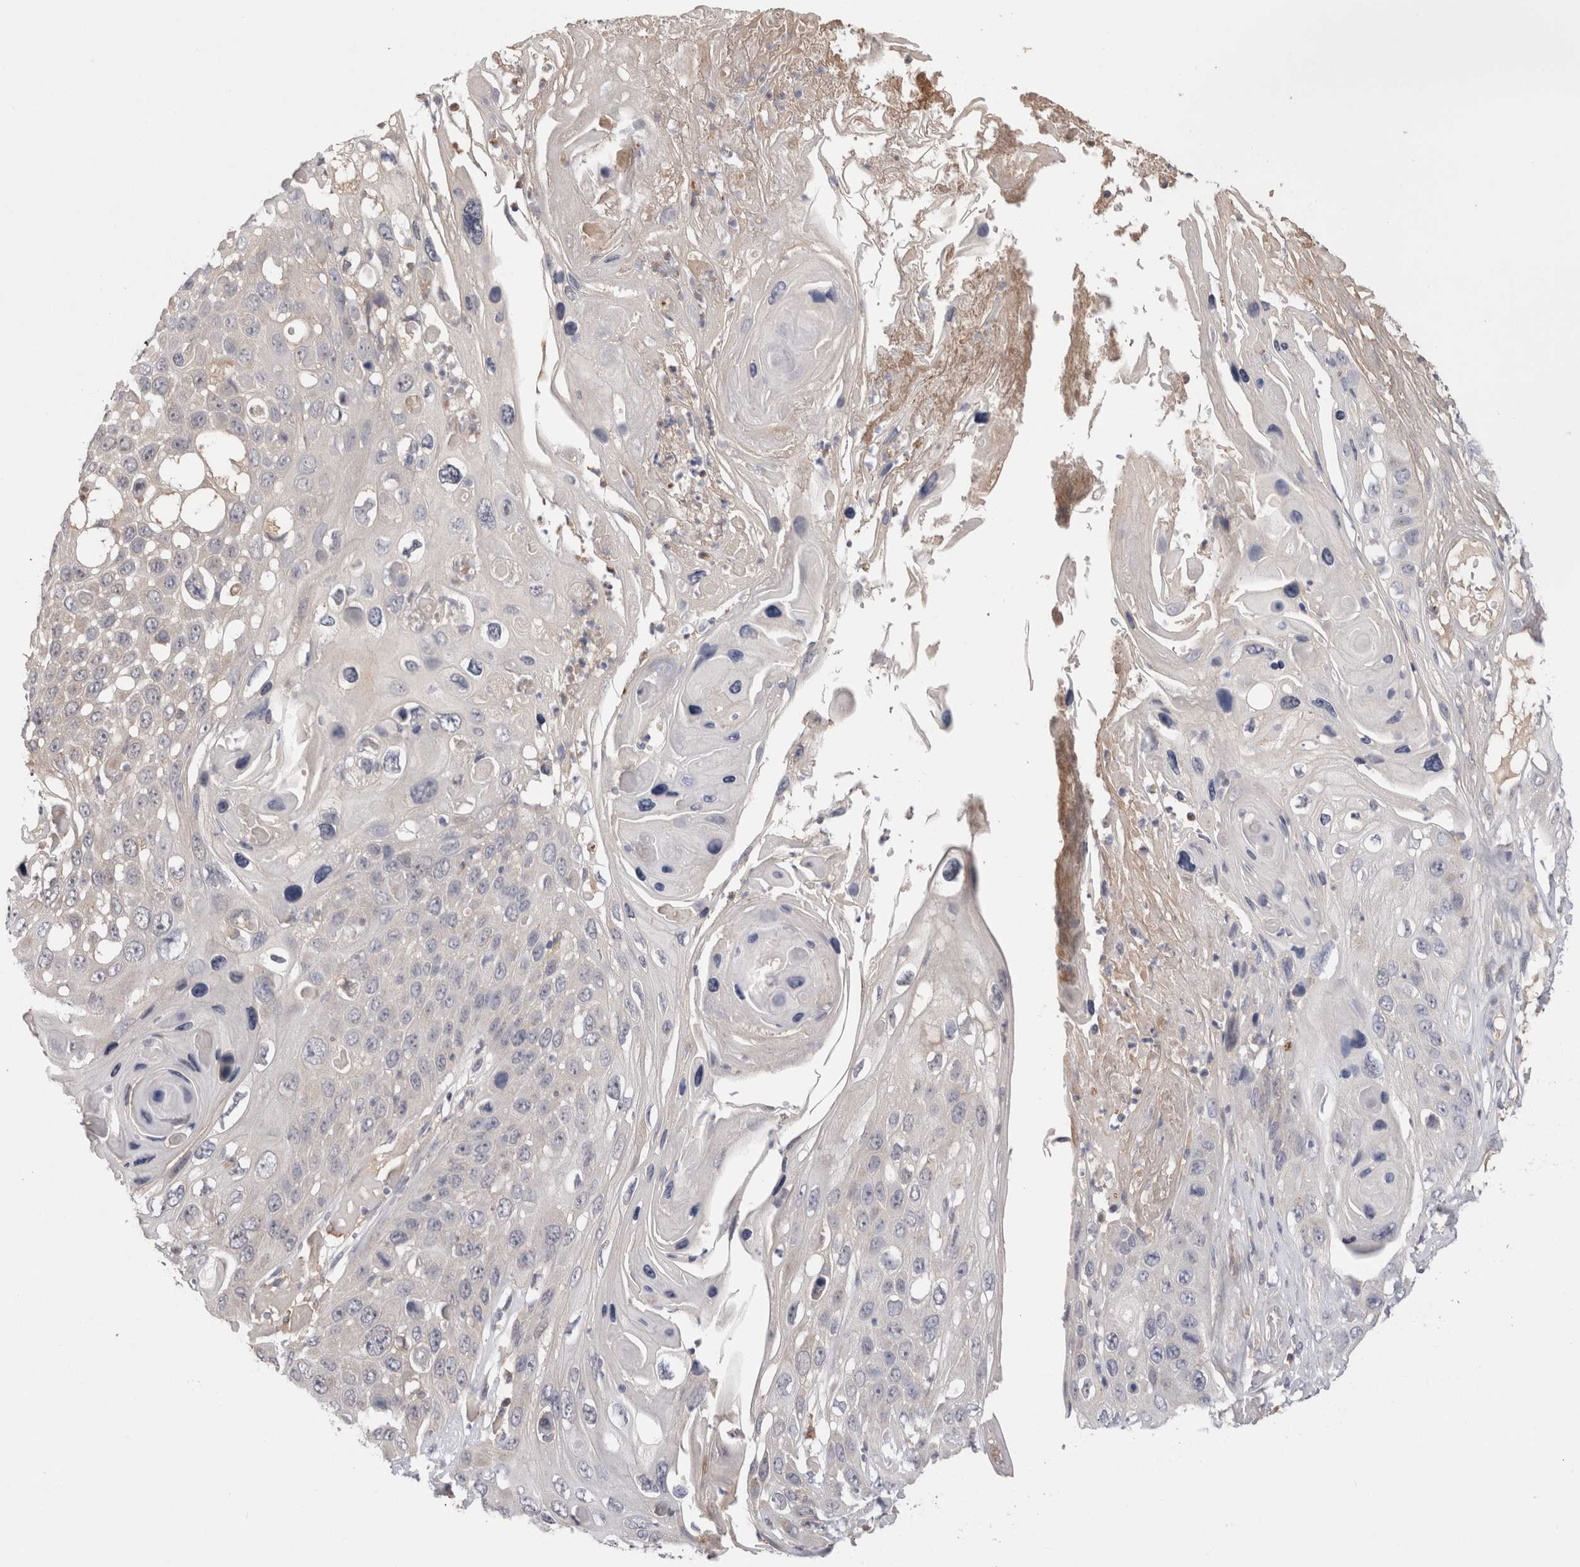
{"staining": {"intensity": "negative", "quantity": "none", "location": "none"}, "tissue": "skin cancer", "cell_type": "Tumor cells", "image_type": "cancer", "snomed": [{"axis": "morphology", "description": "Squamous cell carcinoma, NOS"}, {"axis": "topography", "description": "Skin"}], "caption": "This histopathology image is of skin cancer stained with immunohistochemistry to label a protein in brown with the nuclei are counter-stained blue. There is no positivity in tumor cells.", "gene": "VSIG4", "patient": {"sex": "male", "age": 55}}